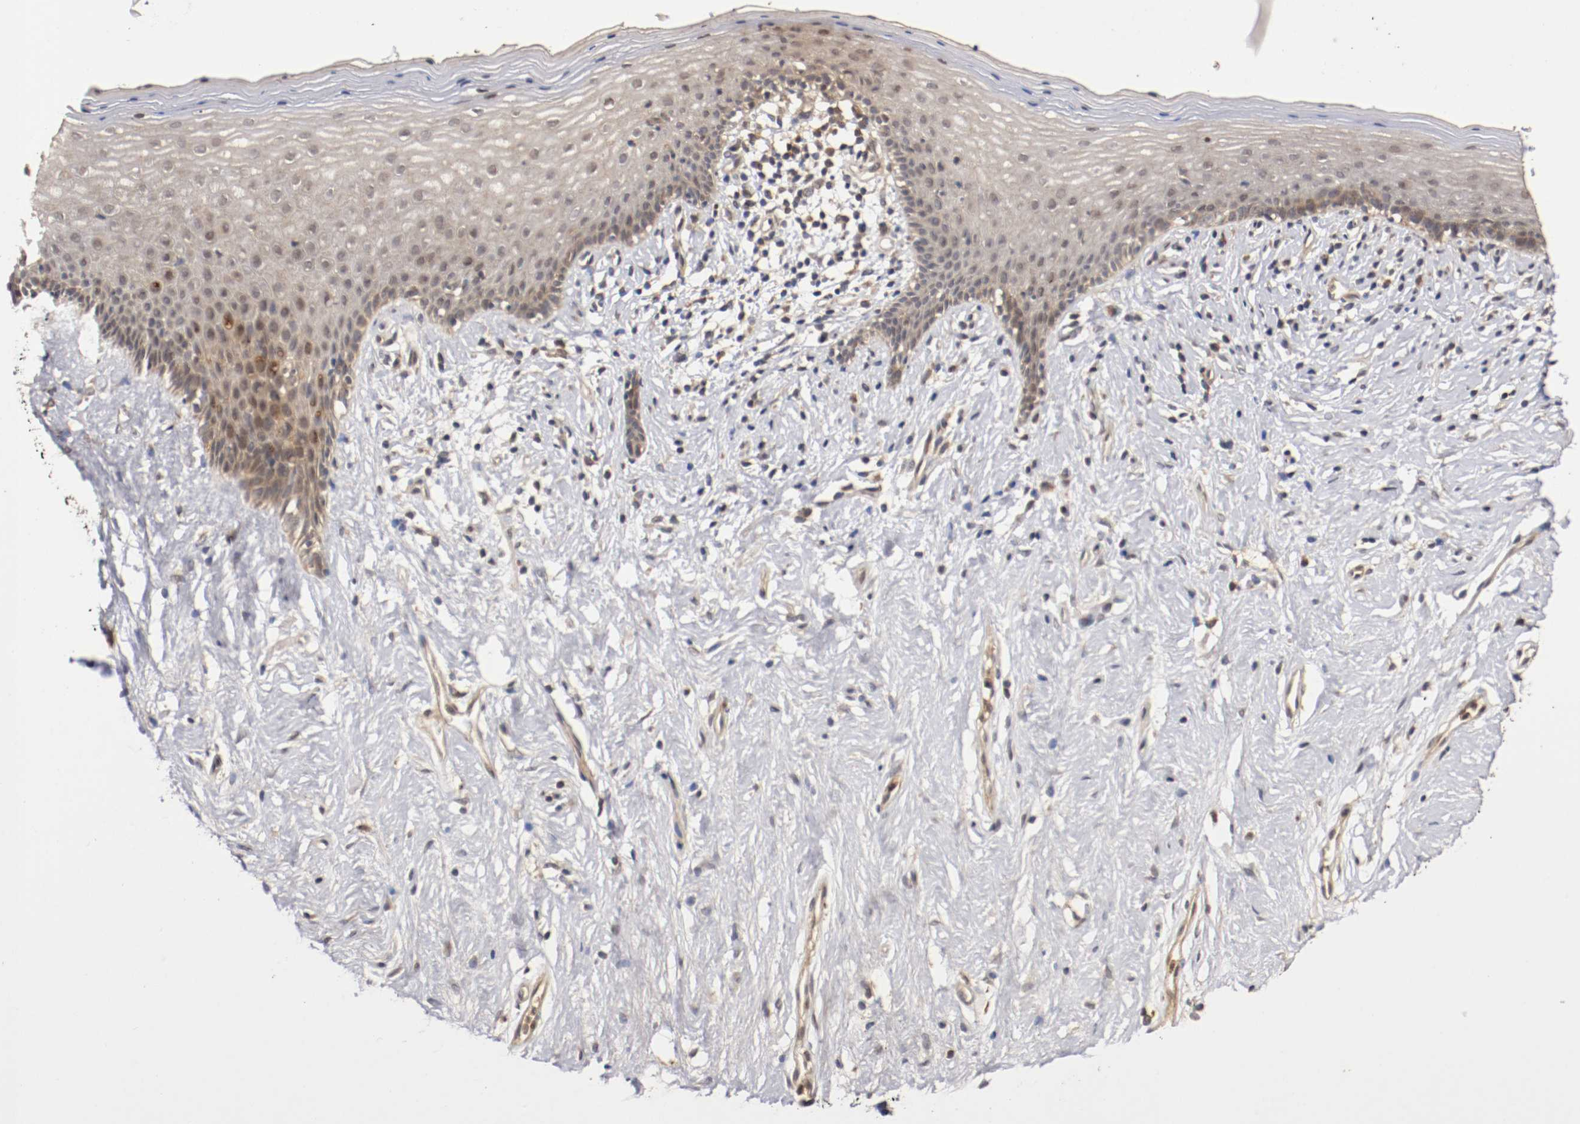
{"staining": {"intensity": "moderate", "quantity": "25%-75%", "location": "cytoplasmic/membranous,nuclear"}, "tissue": "vagina", "cell_type": "Squamous epithelial cells", "image_type": "normal", "snomed": [{"axis": "morphology", "description": "Normal tissue, NOS"}, {"axis": "topography", "description": "Vagina"}], "caption": "A medium amount of moderate cytoplasmic/membranous,nuclear staining is present in about 25%-75% of squamous epithelial cells in unremarkable vagina. (Stains: DAB in brown, nuclei in blue, Microscopy: brightfield microscopy at high magnification).", "gene": "TNFRSF1B", "patient": {"sex": "female", "age": 44}}